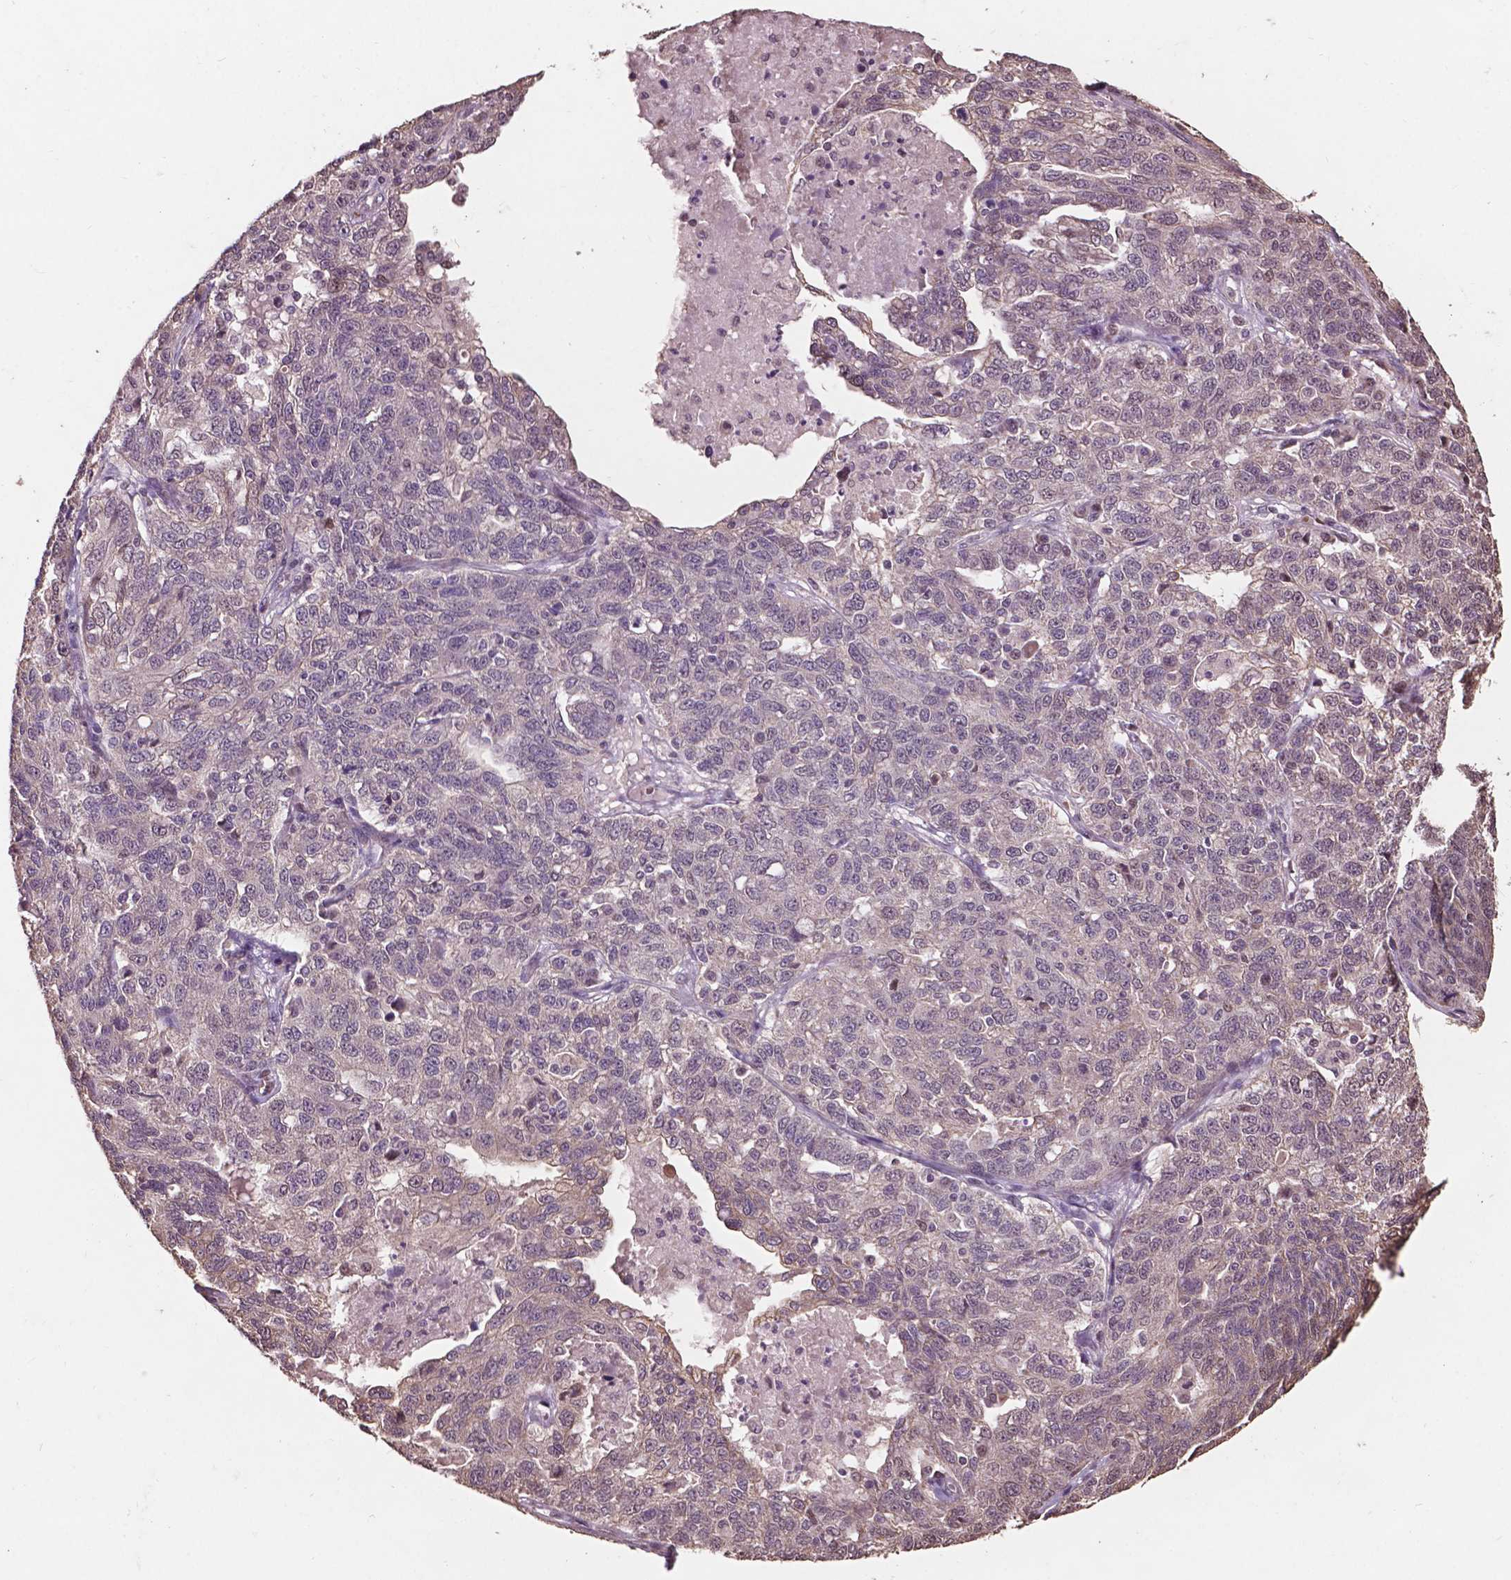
{"staining": {"intensity": "negative", "quantity": "none", "location": "none"}, "tissue": "ovarian cancer", "cell_type": "Tumor cells", "image_type": "cancer", "snomed": [{"axis": "morphology", "description": "Cystadenocarcinoma, serous, NOS"}, {"axis": "topography", "description": "Ovary"}], "caption": "Ovarian serous cystadenocarcinoma stained for a protein using IHC demonstrates no staining tumor cells.", "gene": "GLRA2", "patient": {"sex": "female", "age": 71}}